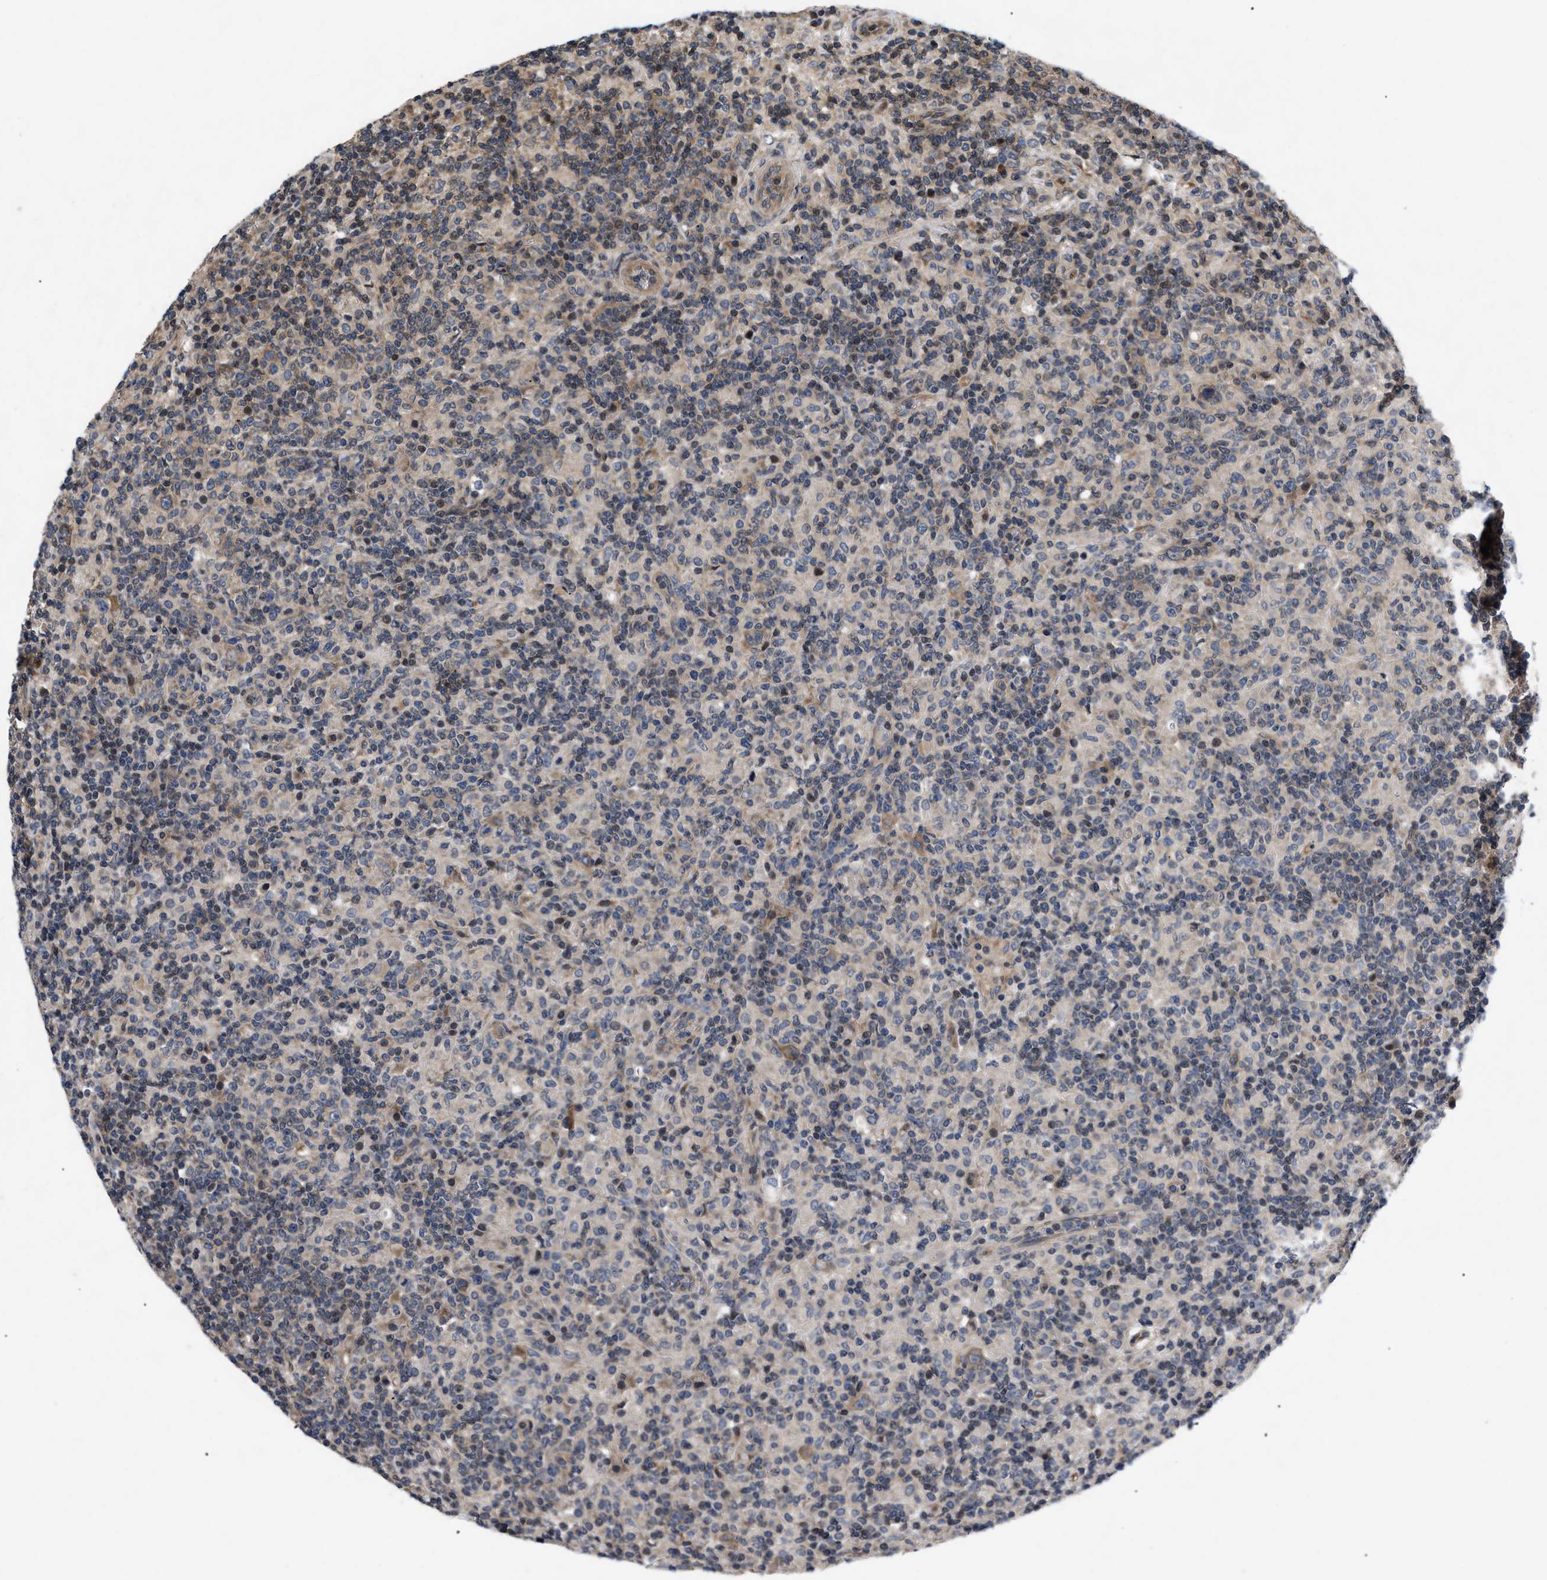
{"staining": {"intensity": "moderate", "quantity": ">75%", "location": "cytoplasmic/membranous"}, "tissue": "lymphoma", "cell_type": "Tumor cells", "image_type": "cancer", "snomed": [{"axis": "morphology", "description": "Hodgkin's disease, NOS"}, {"axis": "topography", "description": "Lymph node"}], "caption": "Lymphoma tissue exhibits moderate cytoplasmic/membranous staining in approximately >75% of tumor cells, visualized by immunohistochemistry.", "gene": "HMGCR", "patient": {"sex": "male", "age": 70}}